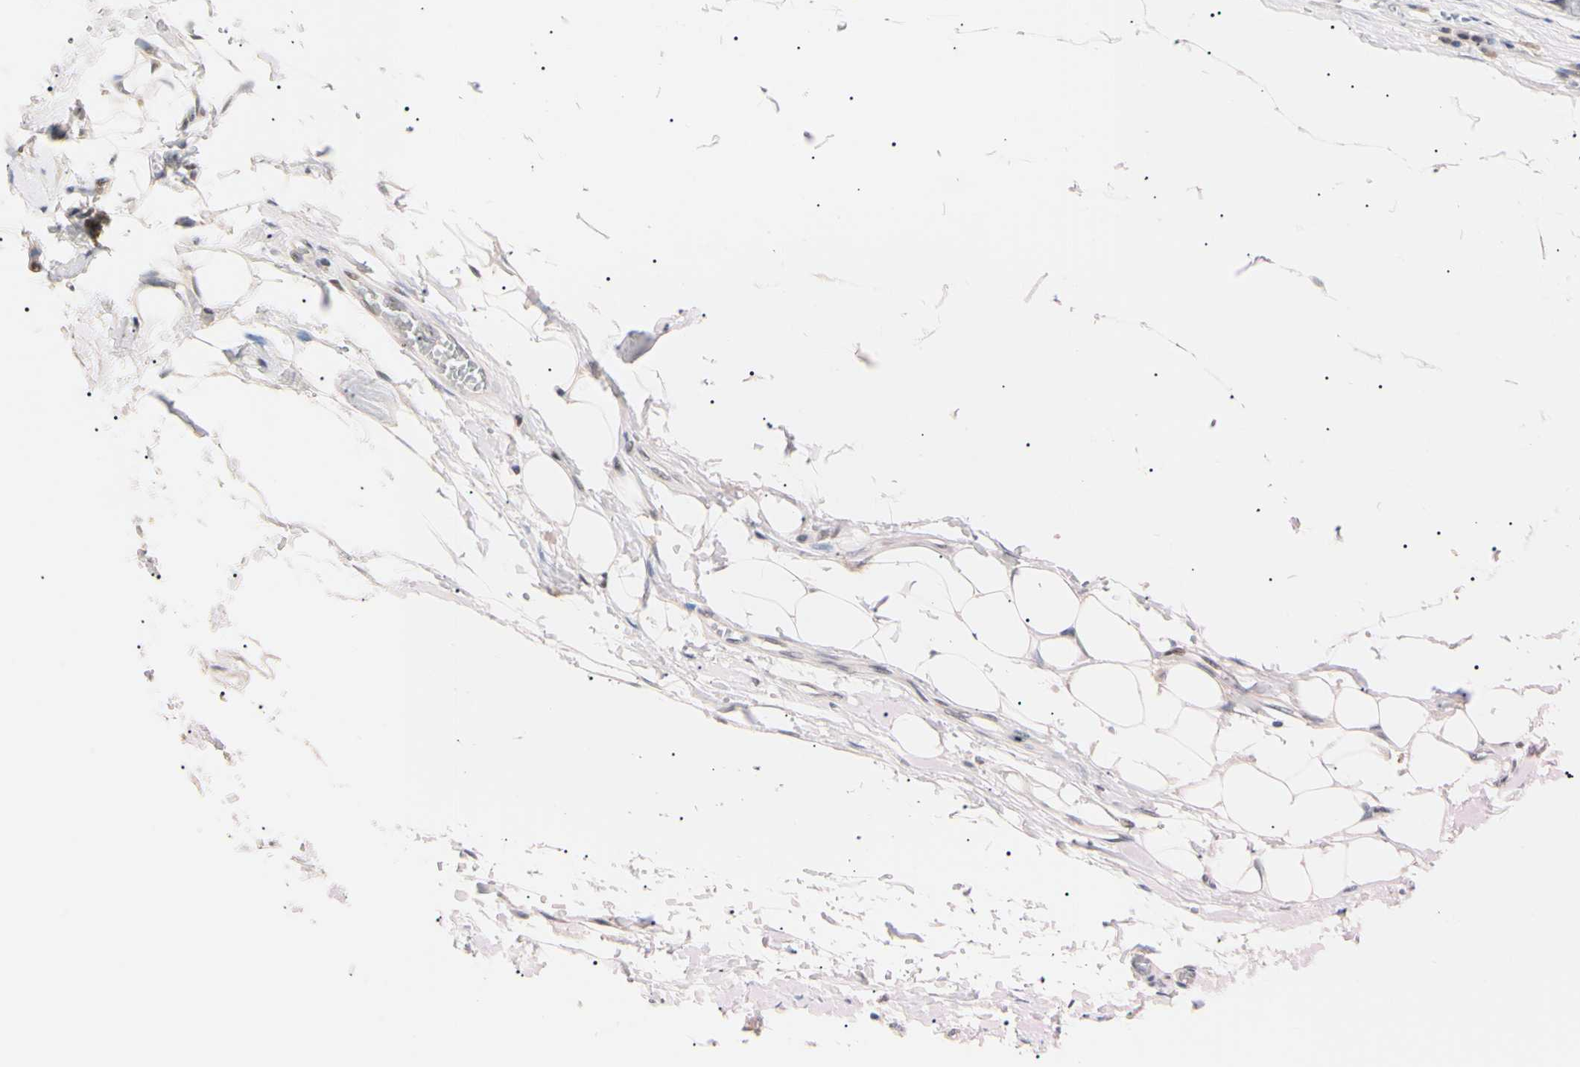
{"staining": {"intensity": "weak", "quantity": ">75%", "location": "nuclear"}, "tissue": "adipose tissue", "cell_type": "Adipocytes", "image_type": "normal", "snomed": [{"axis": "morphology", "description": "Normal tissue, NOS"}, {"axis": "morphology", "description": "Adenocarcinoma, NOS"}, {"axis": "topography", "description": "Esophagus"}], "caption": "Immunohistochemical staining of normal adipose tissue demonstrates weak nuclear protein expression in about >75% of adipocytes.", "gene": "ZNF134", "patient": {"sex": "male", "age": 62}}